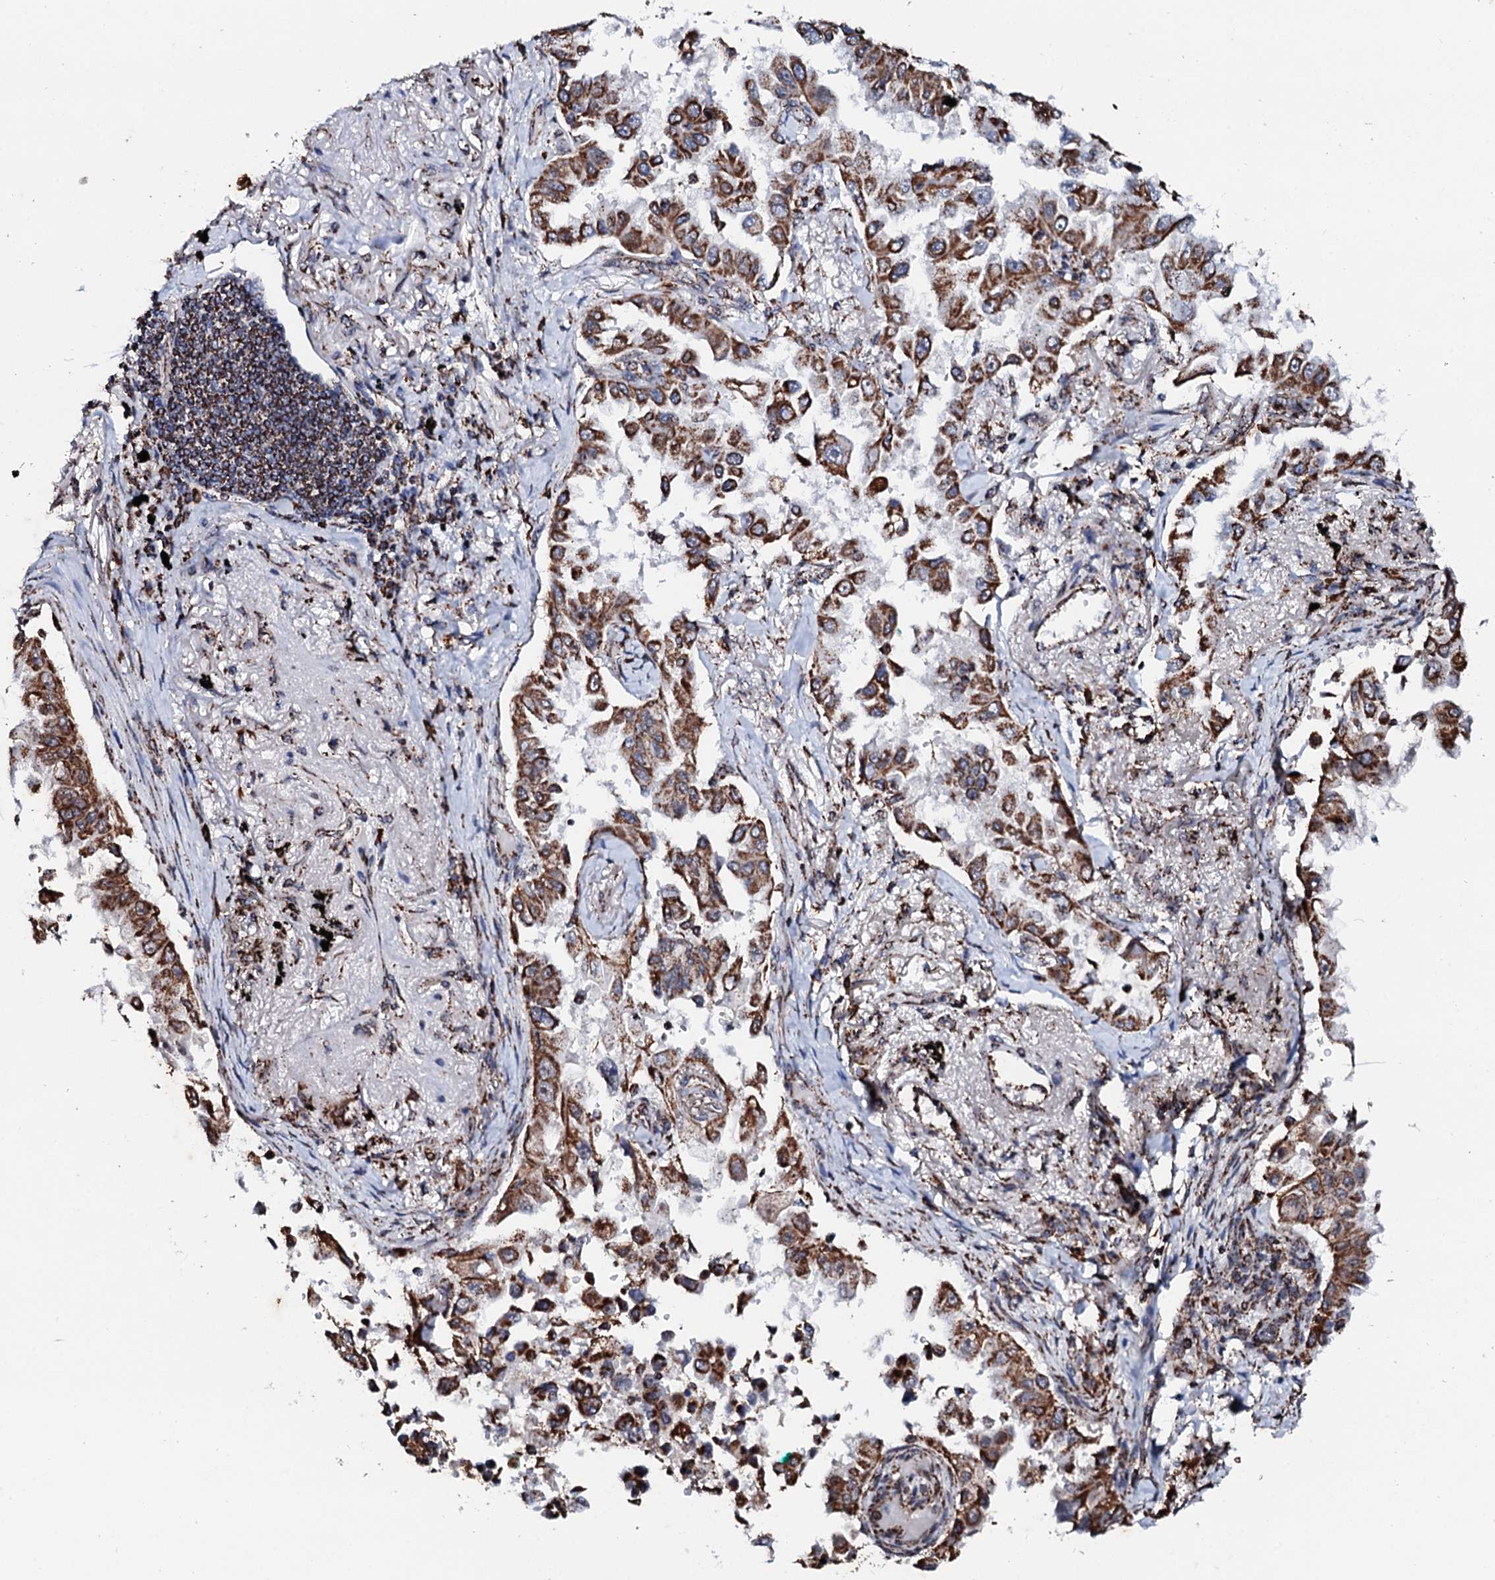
{"staining": {"intensity": "strong", "quantity": ">75%", "location": "cytoplasmic/membranous"}, "tissue": "lung cancer", "cell_type": "Tumor cells", "image_type": "cancer", "snomed": [{"axis": "morphology", "description": "Adenocarcinoma, NOS"}, {"axis": "topography", "description": "Lung"}], "caption": "IHC (DAB) staining of lung cancer displays strong cytoplasmic/membranous protein expression in about >75% of tumor cells.", "gene": "SECISBP2L", "patient": {"sex": "female", "age": 67}}